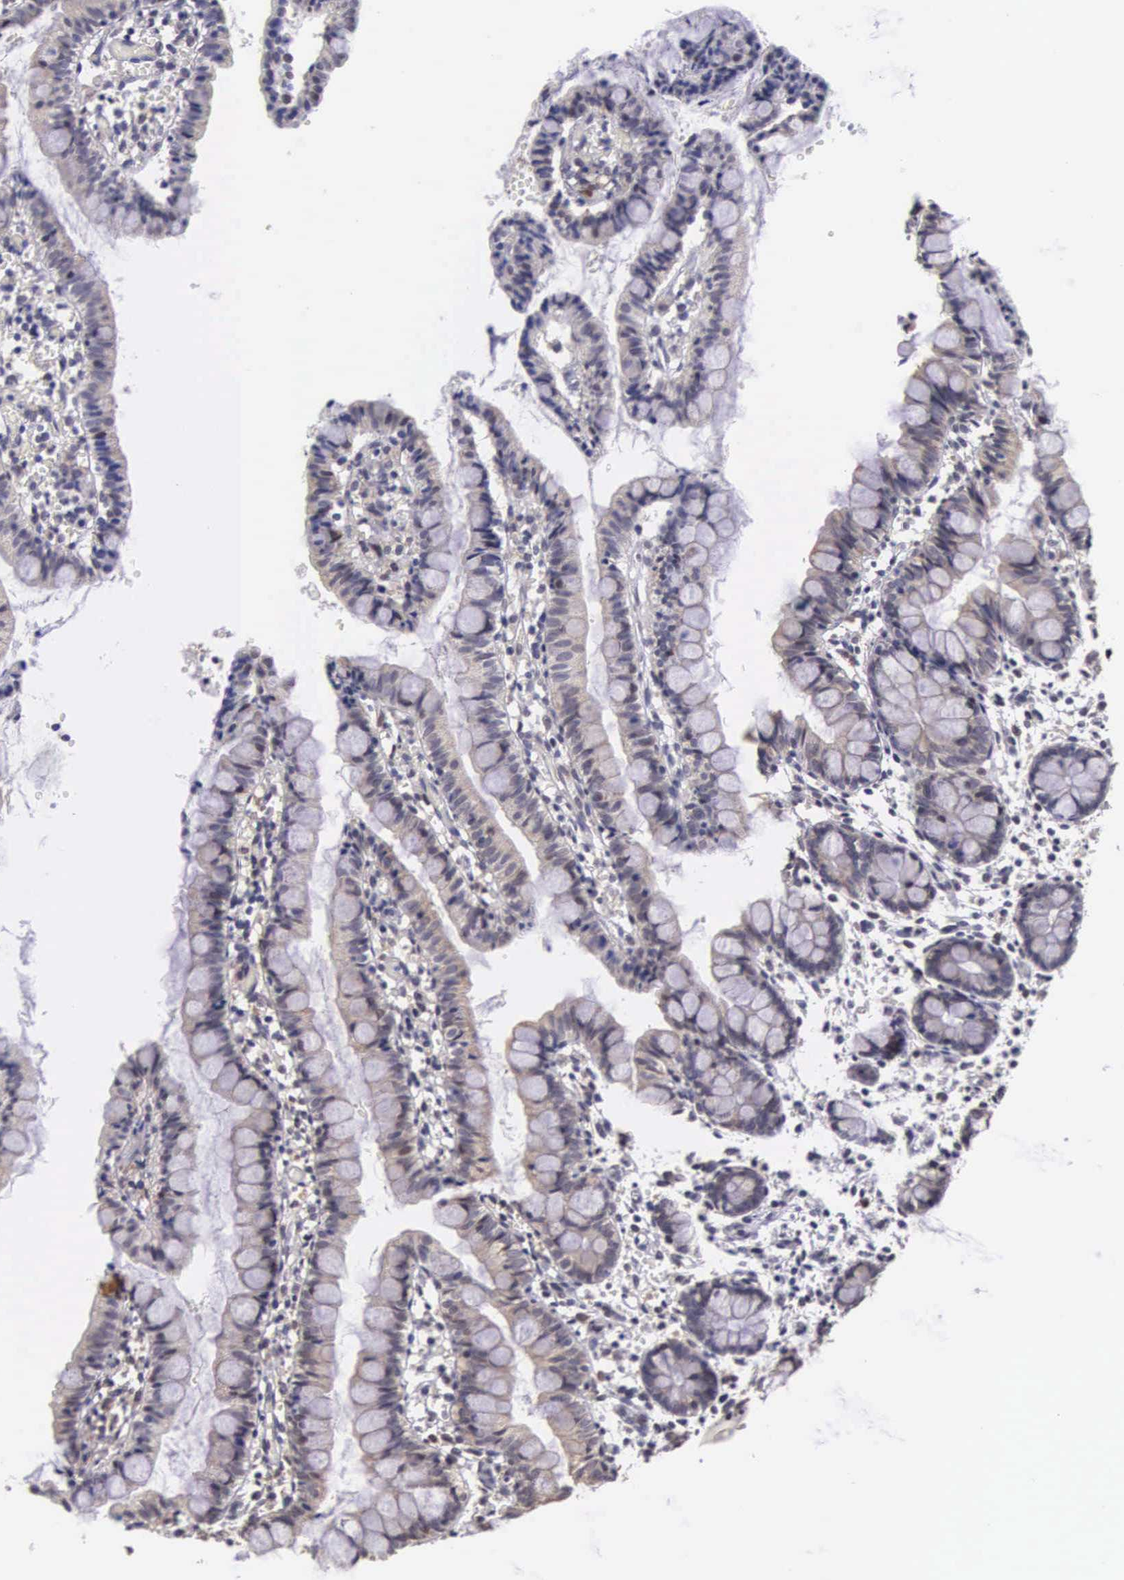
{"staining": {"intensity": "weak", "quantity": "25%-75%", "location": "cytoplasmic/membranous"}, "tissue": "small intestine", "cell_type": "Glandular cells", "image_type": "normal", "snomed": [{"axis": "morphology", "description": "Normal tissue, NOS"}, {"axis": "topography", "description": "Small intestine"}], "caption": "Immunohistochemistry image of benign small intestine: small intestine stained using immunohistochemistry shows low levels of weak protein expression localized specifically in the cytoplasmic/membranous of glandular cells, appearing as a cytoplasmic/membranous brown color.", "gene": "SLC25A21", "patient": {"sex": "male", "age": 1}}